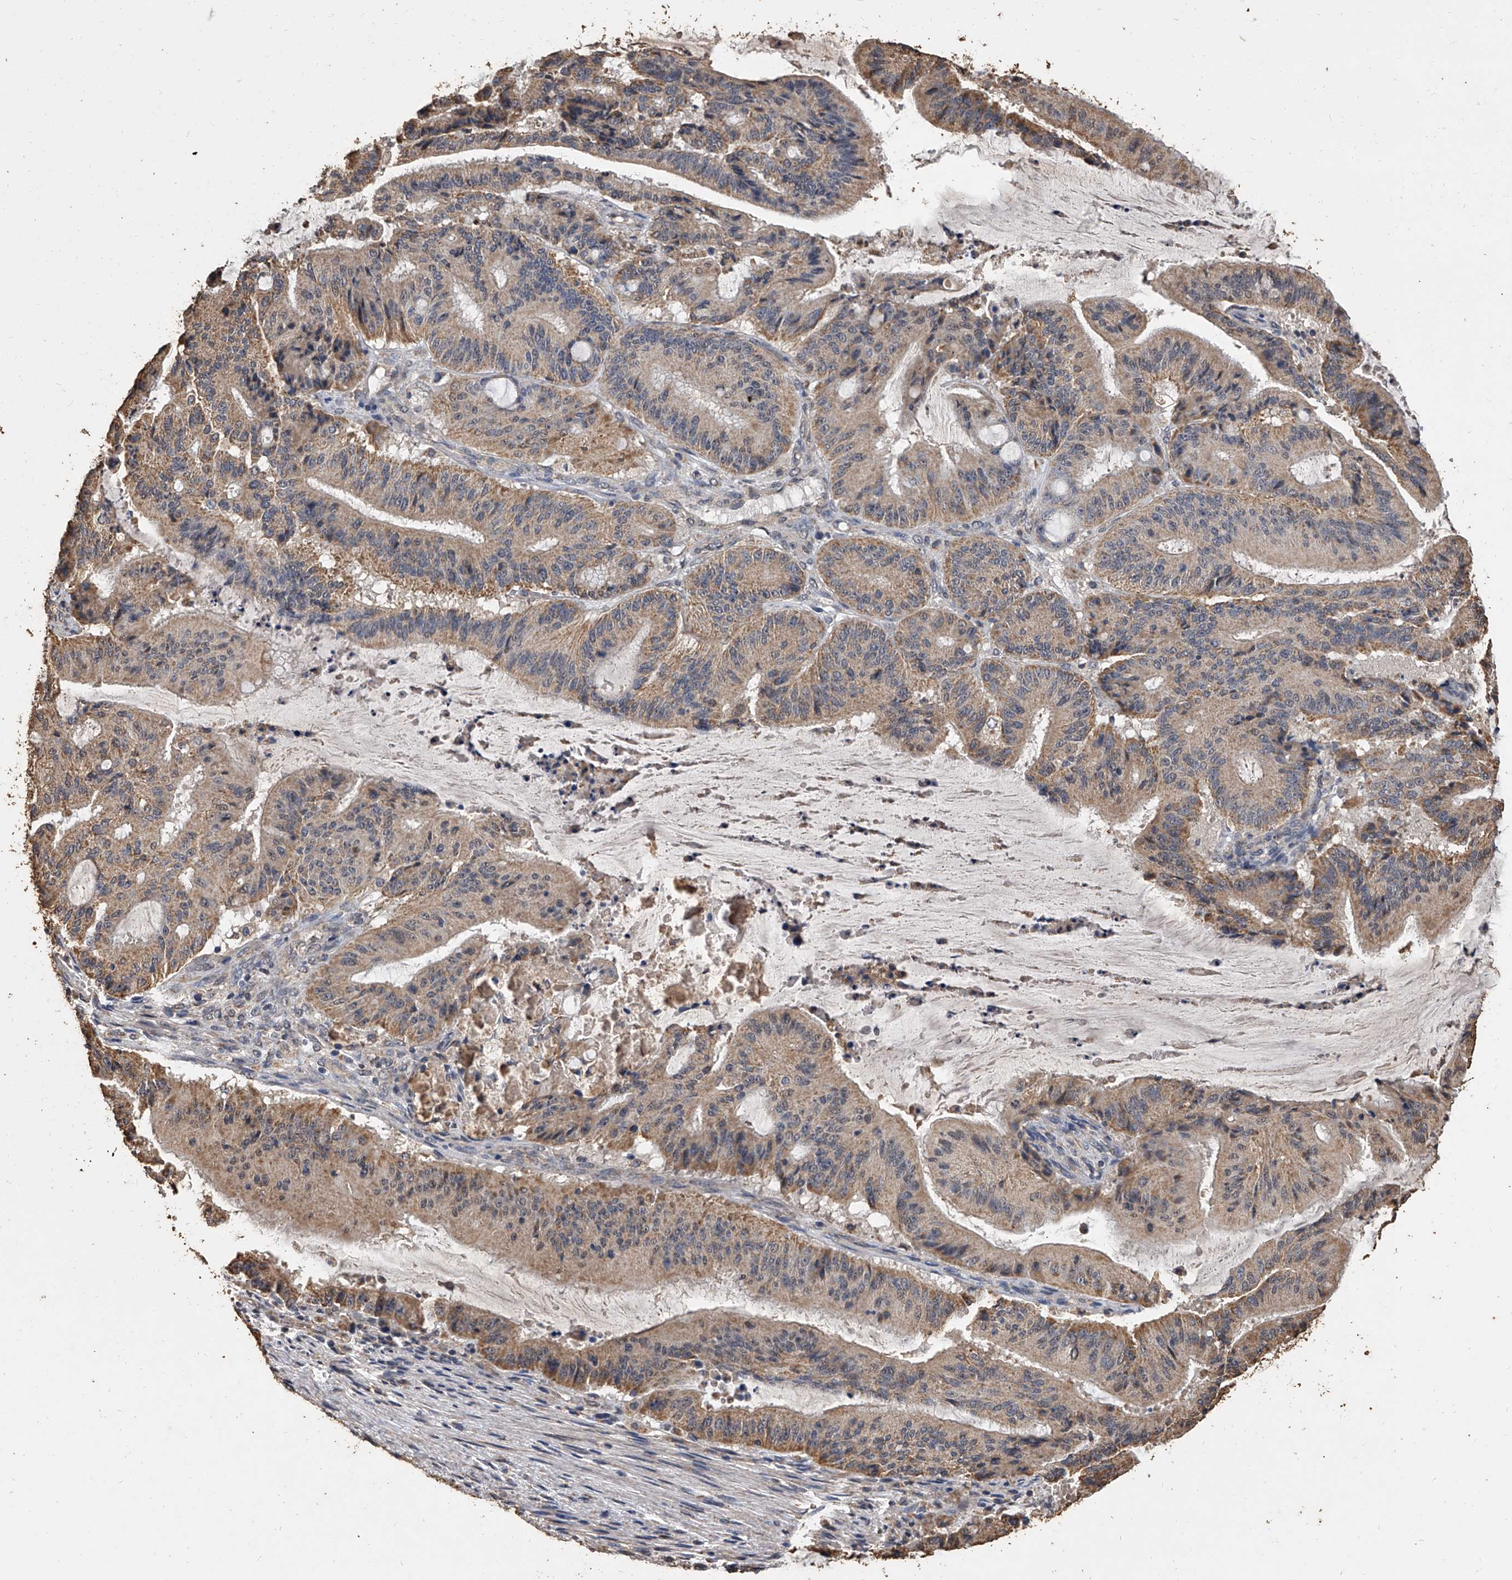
{"staining": {"intensity": "moderate", "quantity": ">75%", "location": "cytoplasmic/membranous"}, "tissue": "liver cancer", "cell_type": "Tumor cells", "image_type": "cancer", "snomed": [{"axis": "morphology", "description": "Normal tissue, NOS"}, {"axis": "morphology", "description": "Cholangiocarcinoma"}, {"axis": "topography", "description": "Liver"}, {"axis": "topography", "description": "Peripheral nerve tissue"}], "caption": "The photomicrograph shows a brown stain indicating the presence of a protein in the cytoplasmic/membranous of tumor cells in liver cancer (cholangiocarcinoma).", "gene": "MRPL28", "patient": {"sex": "female", "age": 73}}